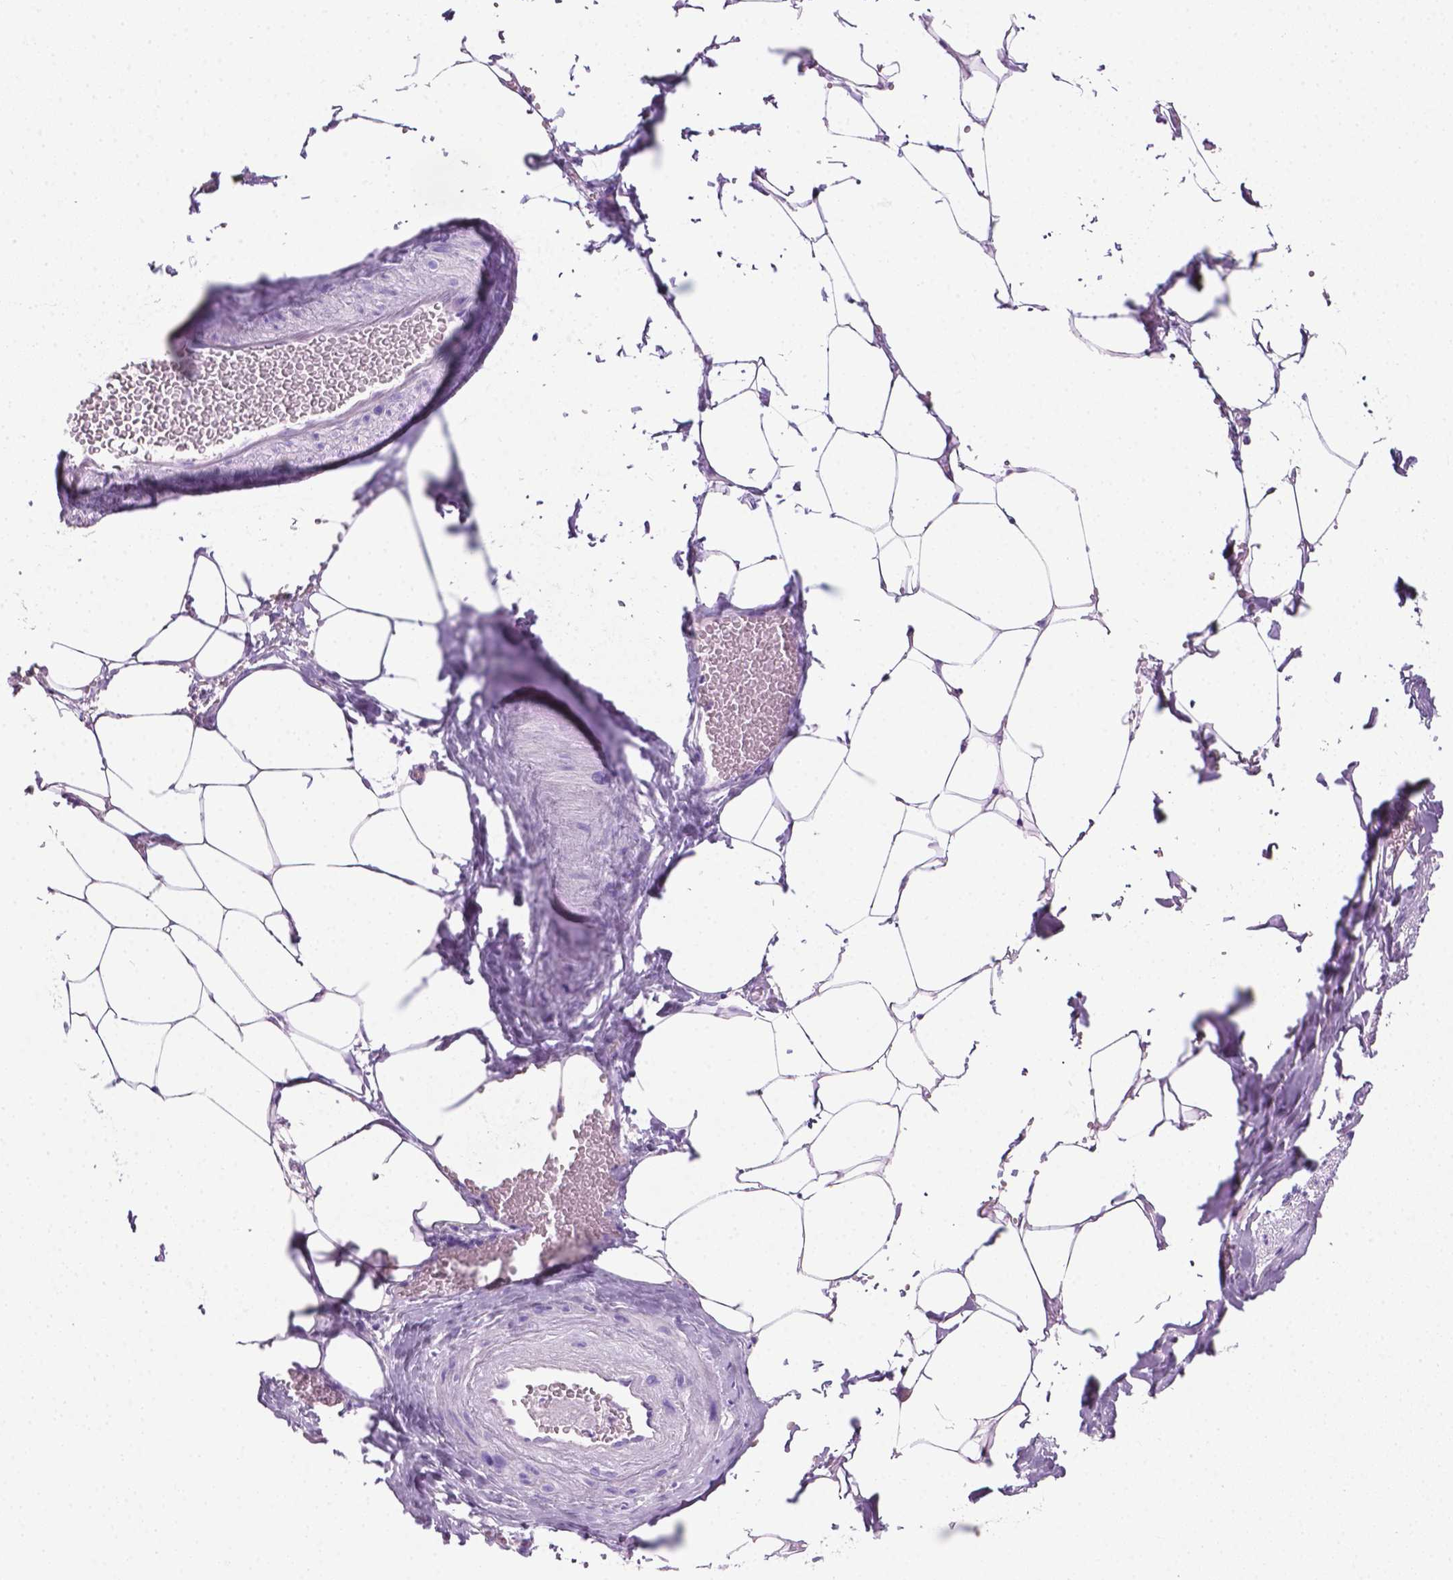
{"staining": {"intensity": "negative", "quantity": "none", "location": "none"}, "tissue": "adipose tissue", "cell_type": "Adipocytes", "image_type": "normal", "snomed": [{"axis": "morphology", "description": "Normal tissue, NOS"}, {"axis": "topography", "description": "Prostate"}, {"axis": "topography", "description": "Peripheral nerve tissue"}], "caption": "Immunohistochemistry image of normal adipose tissue: adipose tissue stained with DAB (3,3'-diaminobenzidine) demonstrates no significant protein positivity in adipocytes. (Brightfield microscopy of DAB (3,3'-diaminobenzidine) IHC at high magnification).", "gene": "LELP1", "patient": {"sex": "male", "age": 55}}